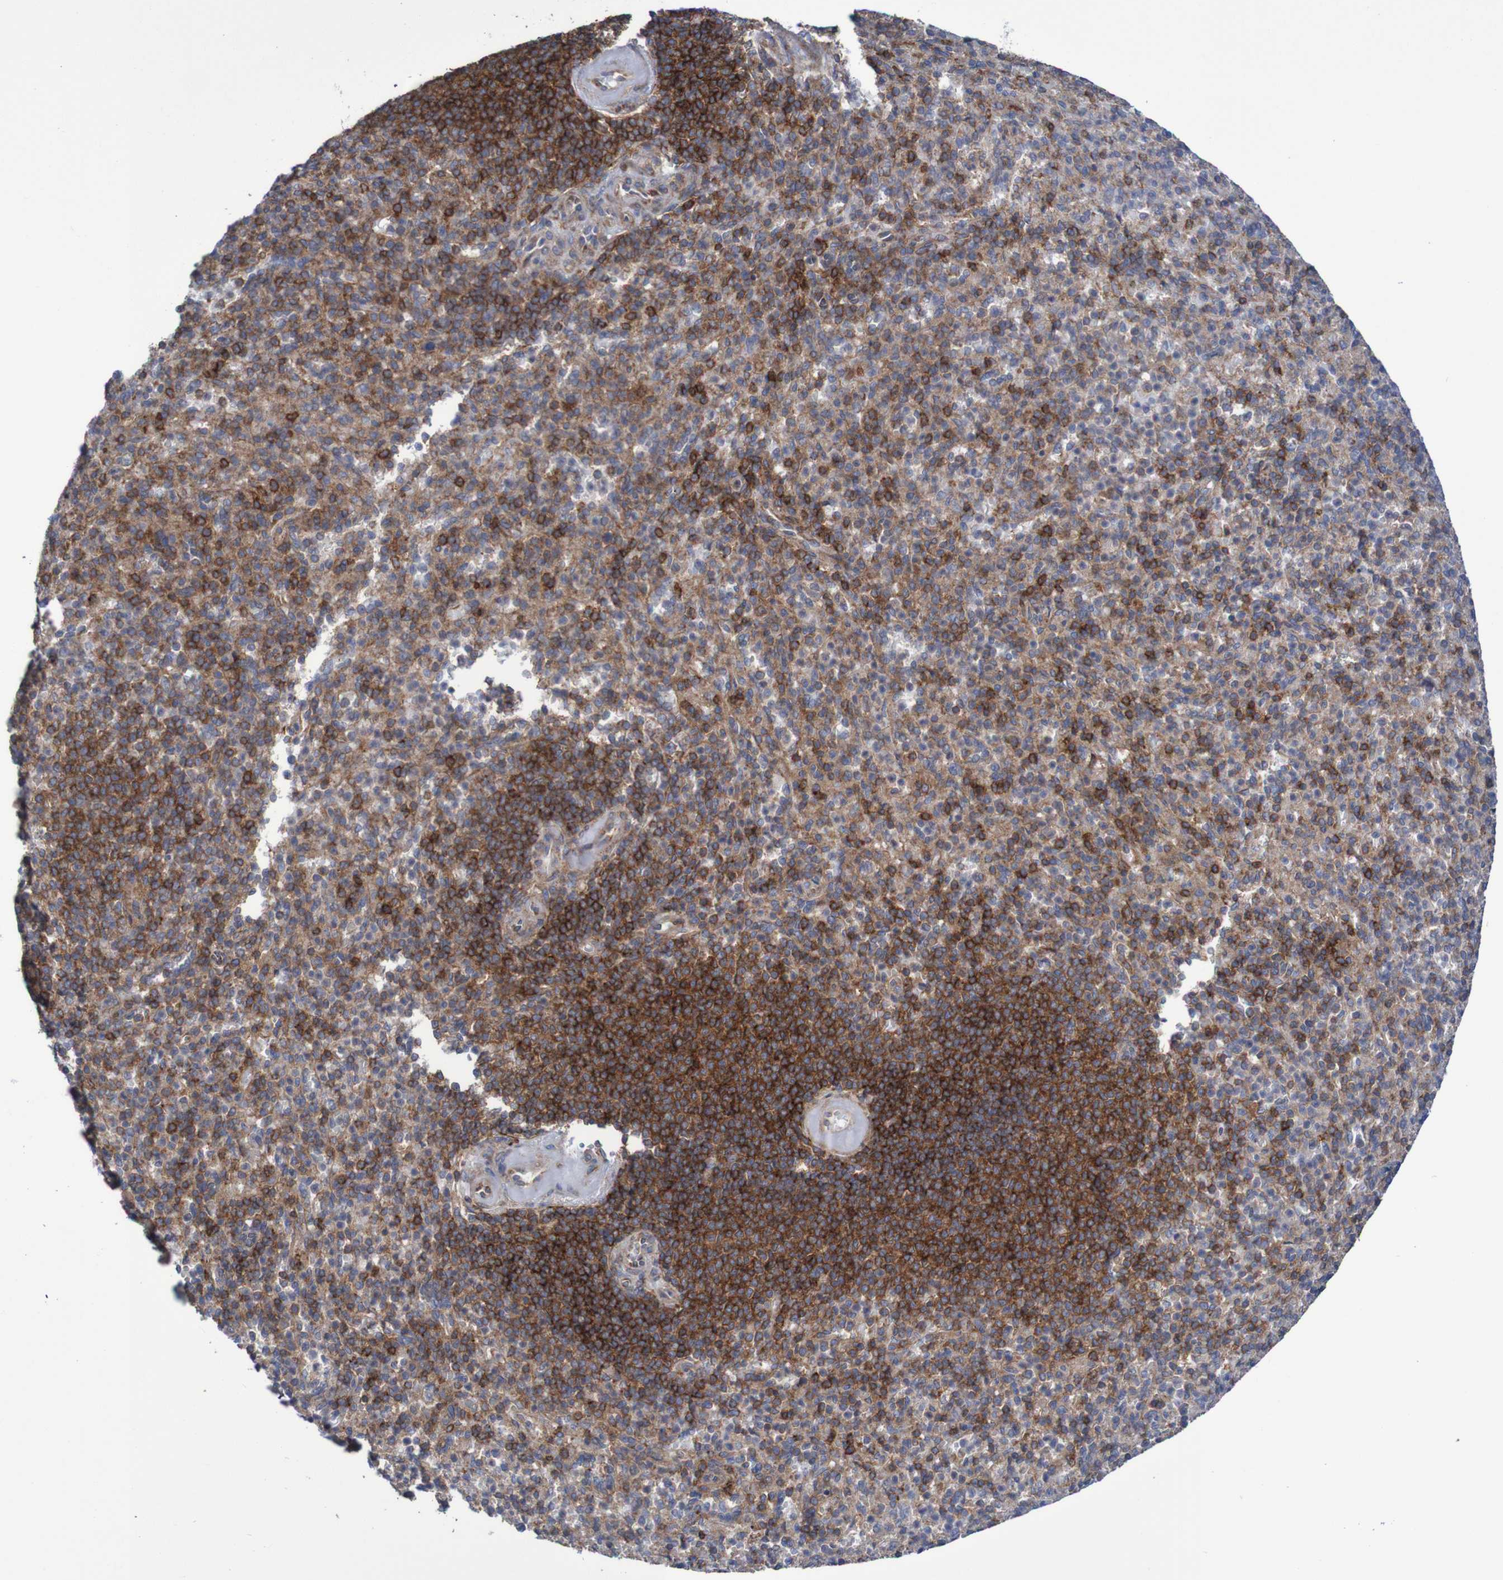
{"staining": {"intensity": "moderate", "quantity": ">75%", "location": "cytoplasmic/membranous"}, "tissue": "spleen", "cell_type": "Cells in red pulp", "image_type": "normal", "snomed": [{"axis": "morphology", "description": "Normal tissue, NOS"}, {"axis": "topography", "description": "Spleen"}], "caption": "IHC (DAB) staining of benign human spleen demonstrates moderate cytoplasmic/membranous protein staining in approximately >75% of cells in red pulp.", "gene": "FXR2", "patient": {"sex": "female", "age": 74}}